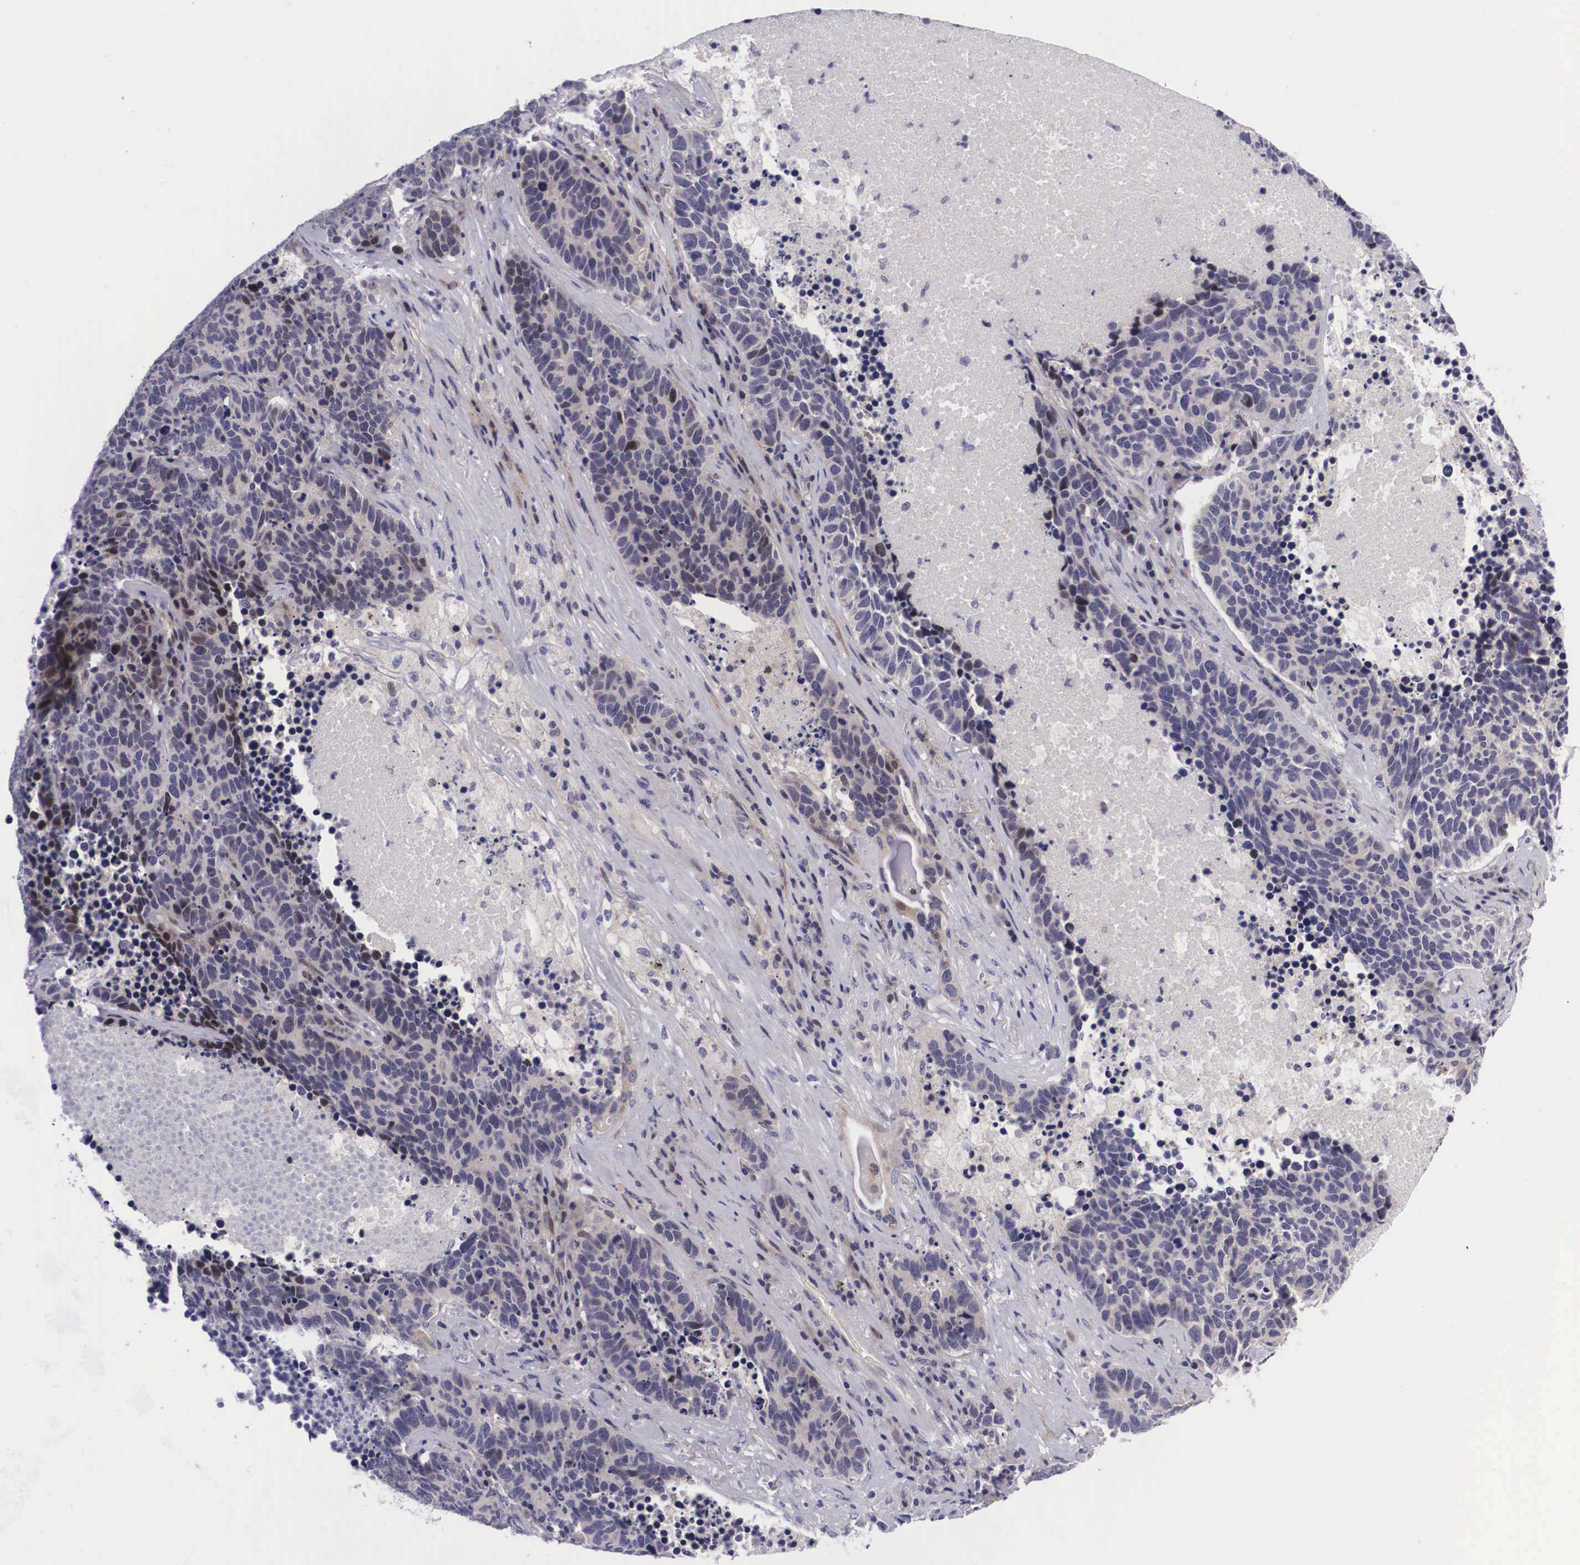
{"staining": {"intensity": "weak", "quantity": "25%-75%", "location": "cytoplasmic/membranous,nuclear"}, "tissue": "lung cancer", "cell_type": "Tumor cells", "image_type": "cancer", "snomed": [{"axis": "morphology", "description": "Neoplasm, malignant, NOS"}, {"axis": "topography", "description": "Lung"}], "caption": "This is a photomicrograph of IHC staining of lung cancer (malignant neoplasm), which shows weak positivity in the cytoplasmic/membranous and nuclear of tumor cells.", "gene": "EMID1", "patient": {"sex": "female", "age": 75}}